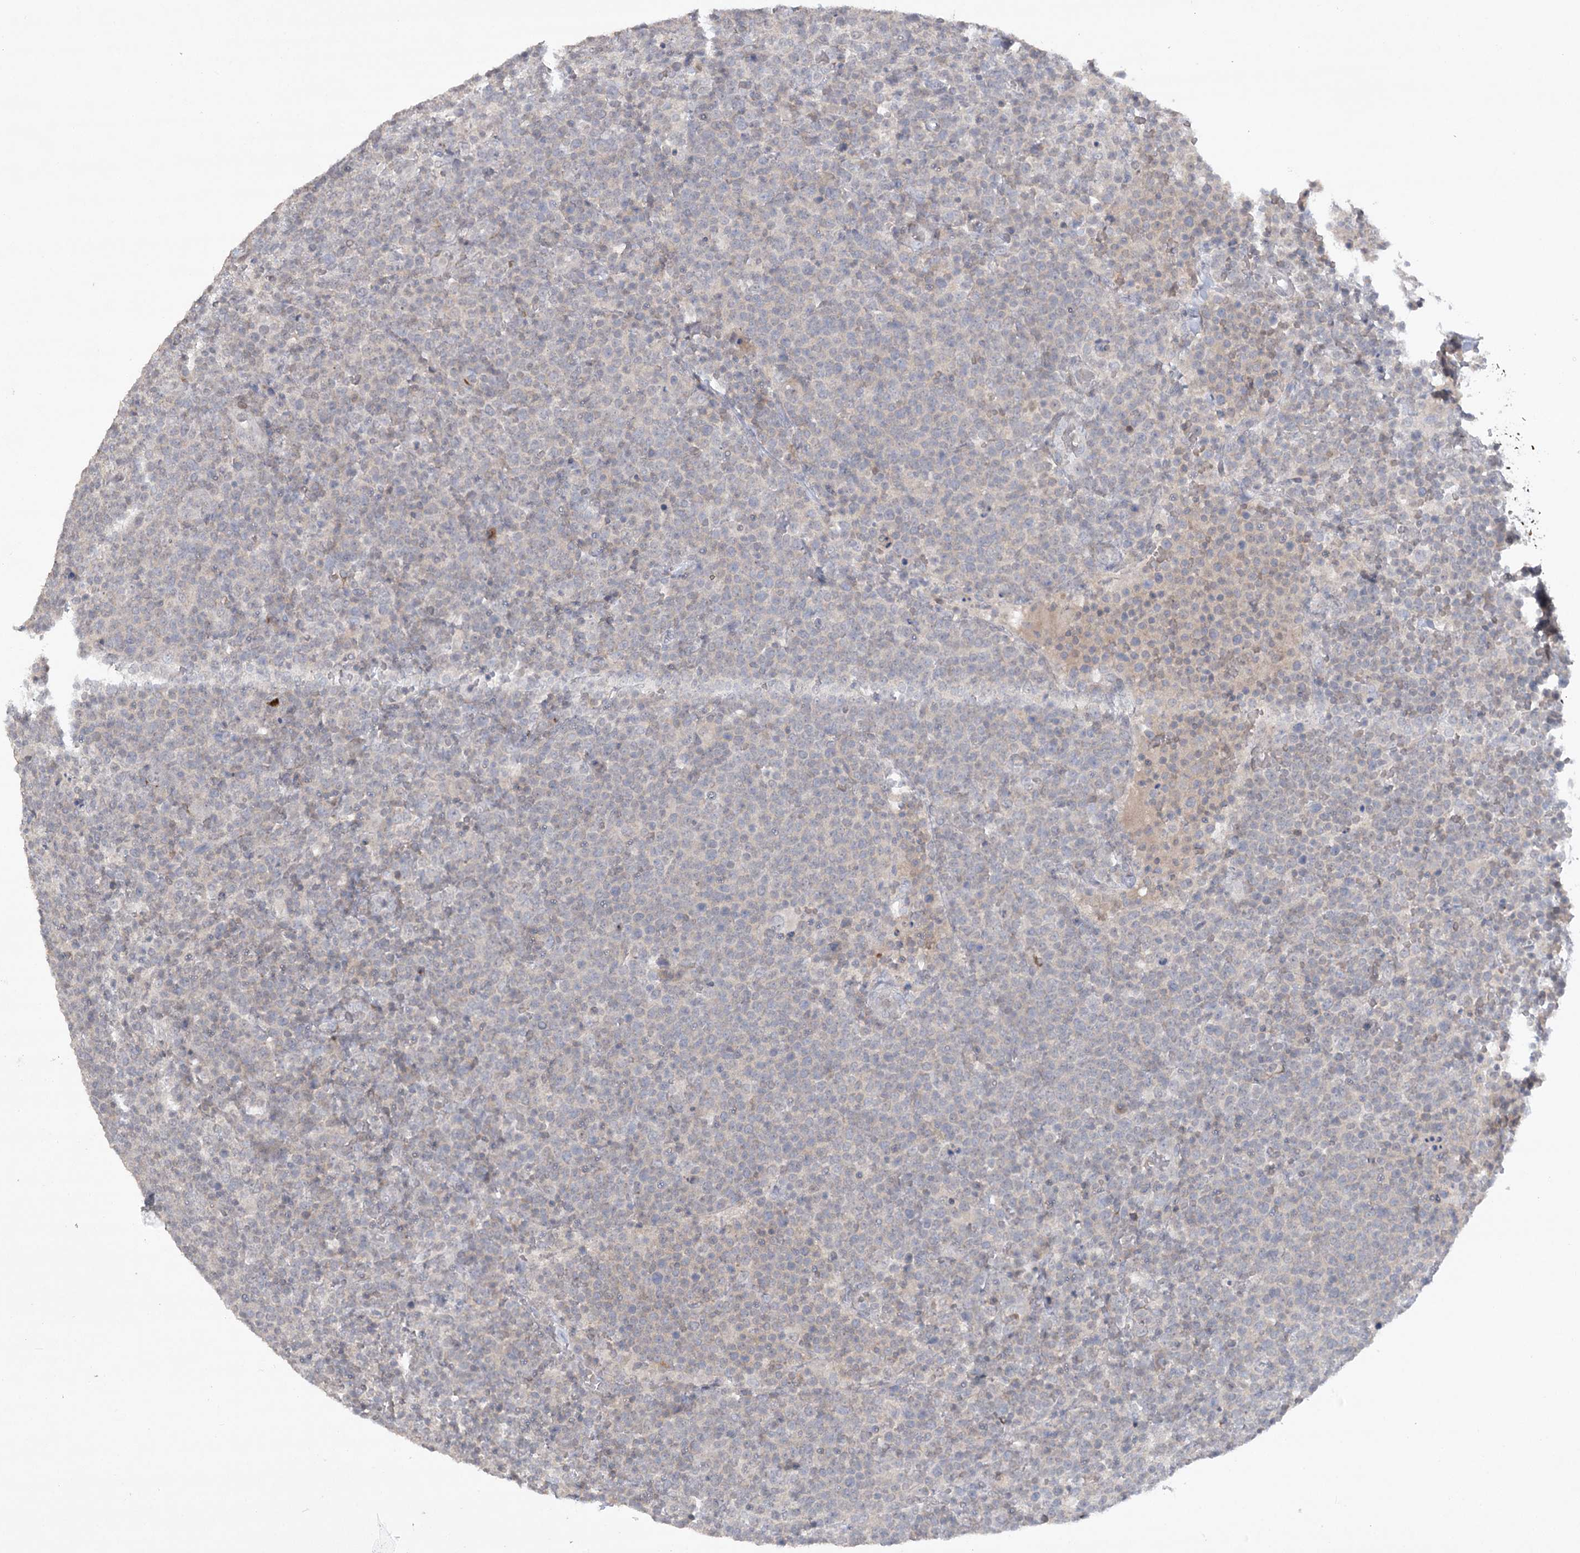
{"staining": {"intensity": "negative", "quantity": "none", "location": "none"}, "tissue": "lymphoma", "cell_type": "Tumor cells", "image_type": "cancer", "snomed": [{"axis": "morphology", "description": "Malignant lymphoma, non-Hodgkin's type, High grade"}, {"axis": "topography", "description": "Lymph node"}], "caption": "This is an immunohistochemistry (IHC) photomicrograph of human lymphoma. There is no positivity in tumor cells.", "gene": "TRAF3IP1", "patient": {"sex": "male", "age": 61}}